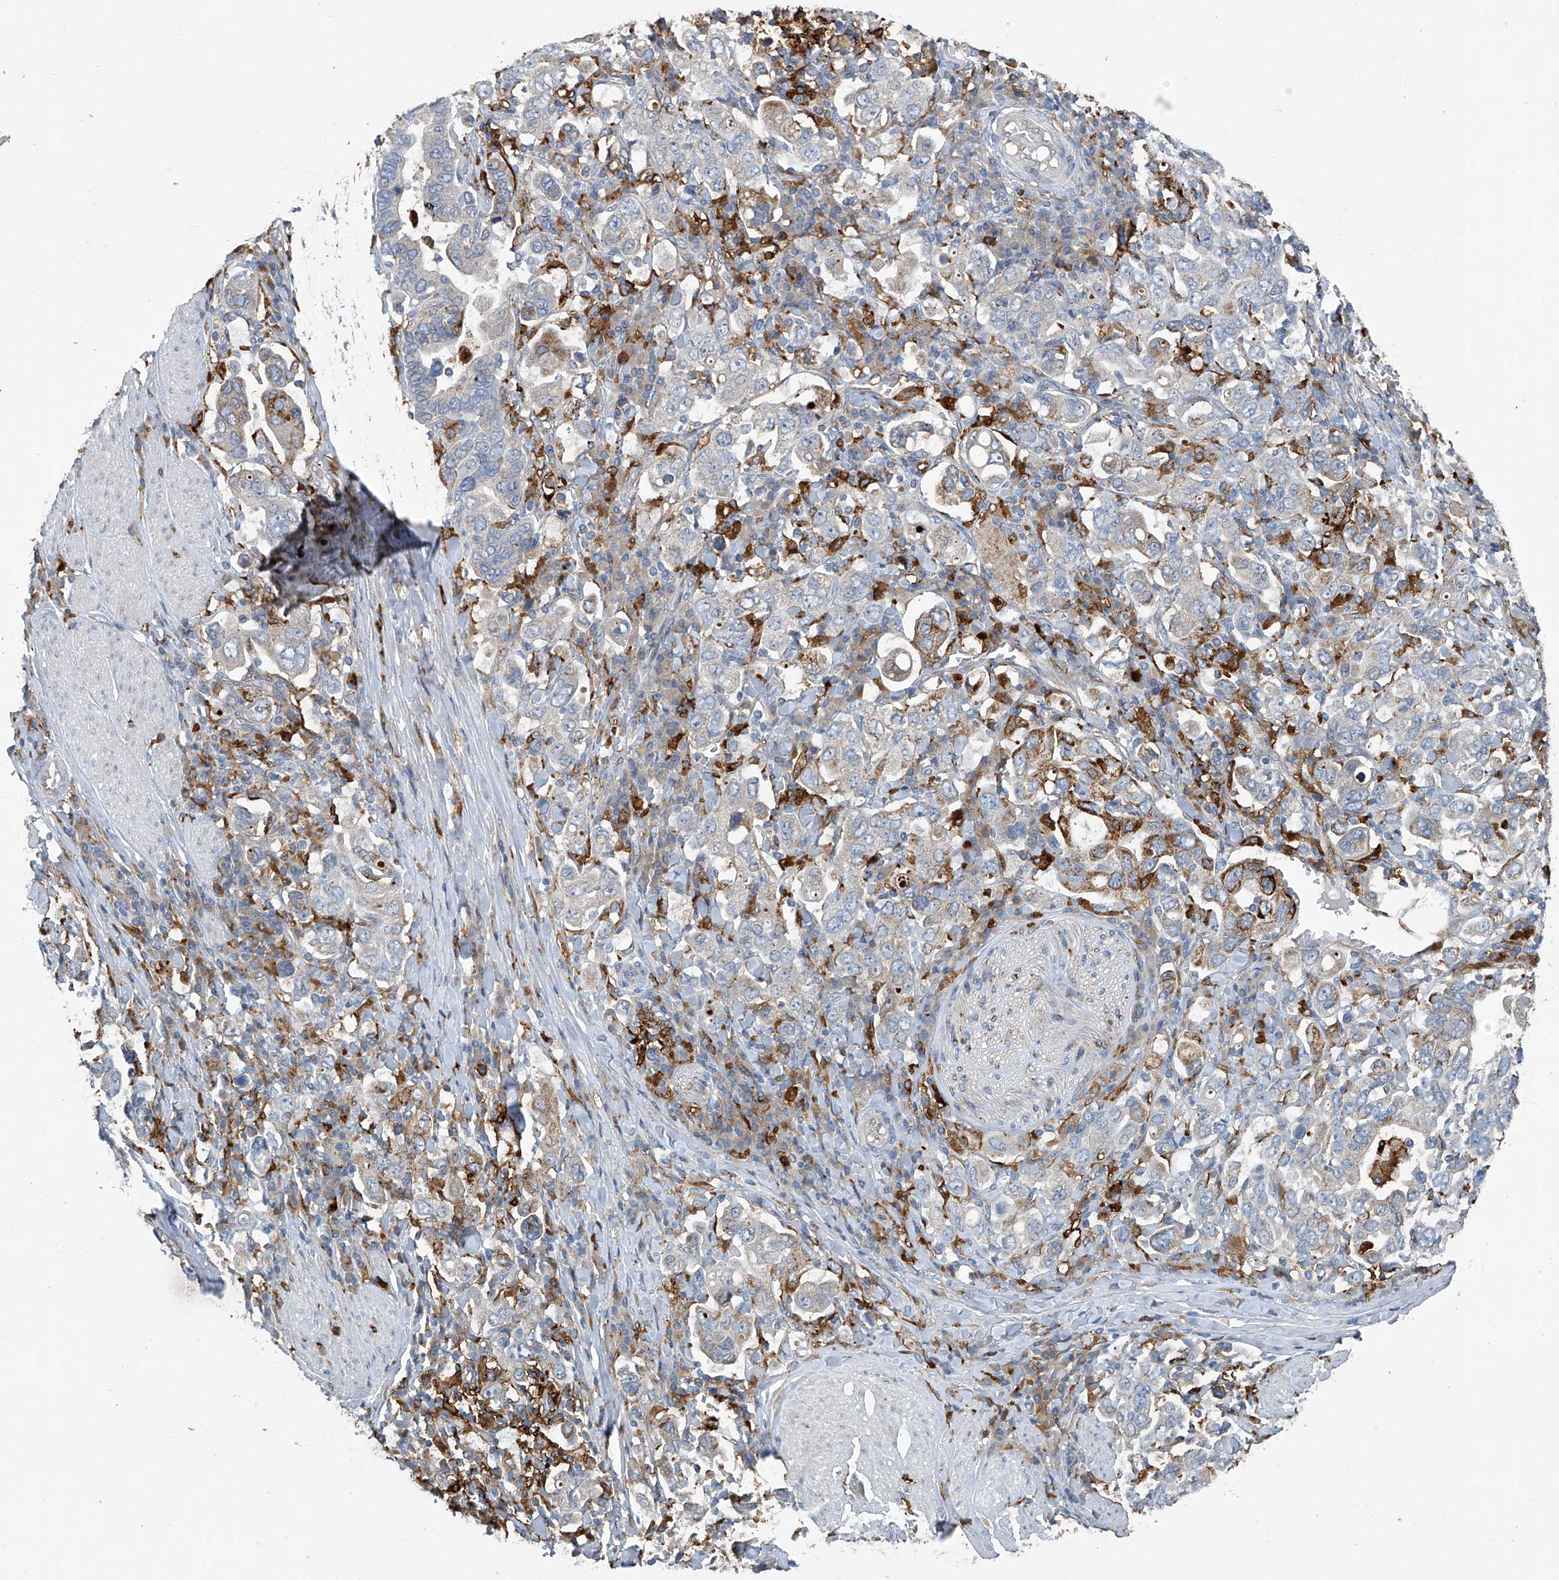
{"staining": {"intensity": "moderate", "quantity": "<25%", "location": "cytoplasmic/membranous"}, "tissue": "stomach cancer", "cell_type": "Tumor cells", "image_type": "cancer", "snomed": [{"axis": "morphology", "description": "Adenocarcinoma, NOS"}, {"axis": "topography", "description": "Stomach, upper"}], "caption": "DAB (3,3'-diaminobenzidine) immunohistochemical staining of human stomach cancer displays moderate cytoplasmic/membranous protein staining in approximately <25% of tumor cells.", "gene": "FAM167A", "patient": {"sex": "male", "age": 62}}